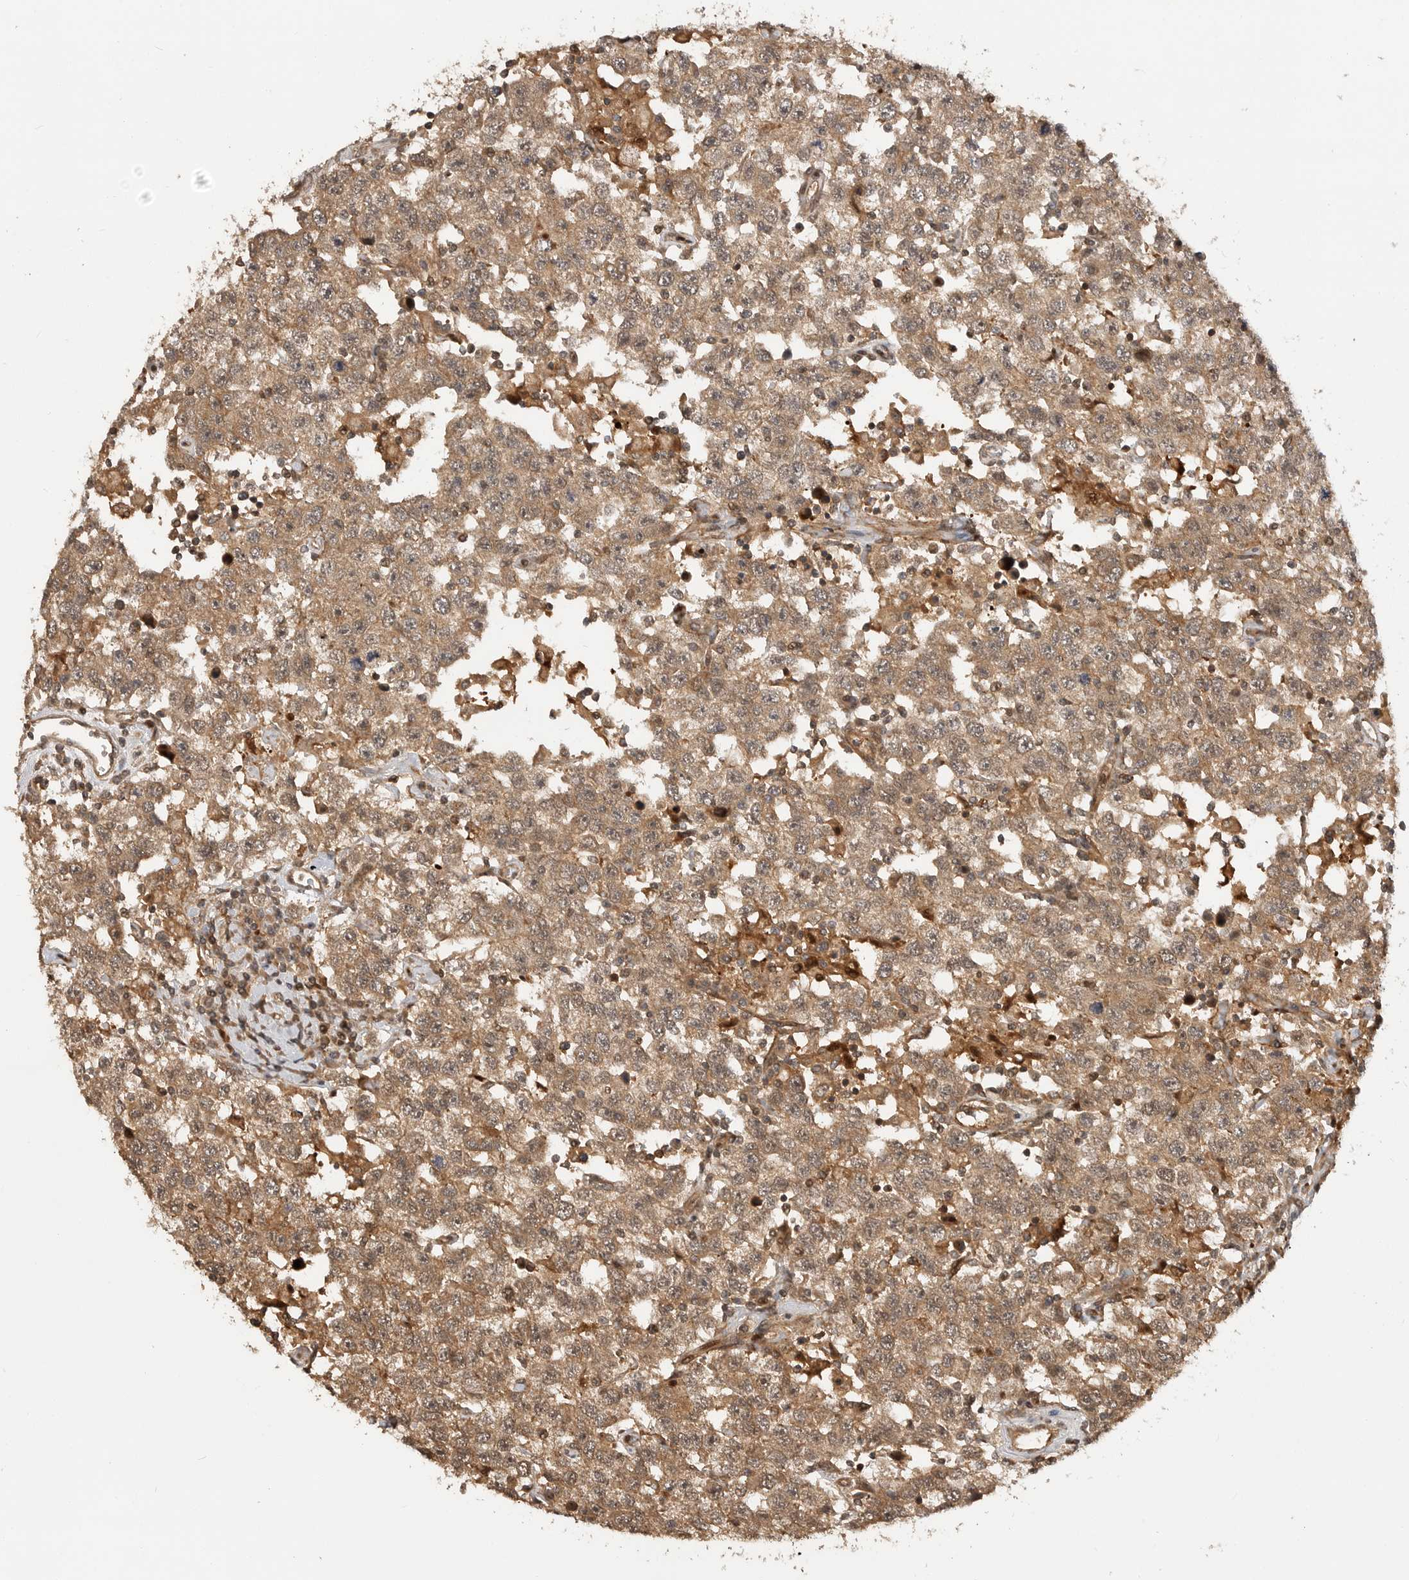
{"staining": {"intensity": "moderate", "quantity": ">75%", "location": "cytoplasmic/membranous"}, "tissue": "testis cancer", "cell_type": "Tumor cells", "image_type": "cancer", "snomed": [{"axis": "morphology", "description": "Seminoma, NOS"}, {"axis": "topography", "description": "Testis"}], "caption": "Immunohistochemical staining of human seminoma (testis) displays medium levels of moderate cytoplasmic/membranous protein staining in about >75% of tumor cells.", "gene": "ADPRS", "patient": {"sex": "male", "age": 41}}